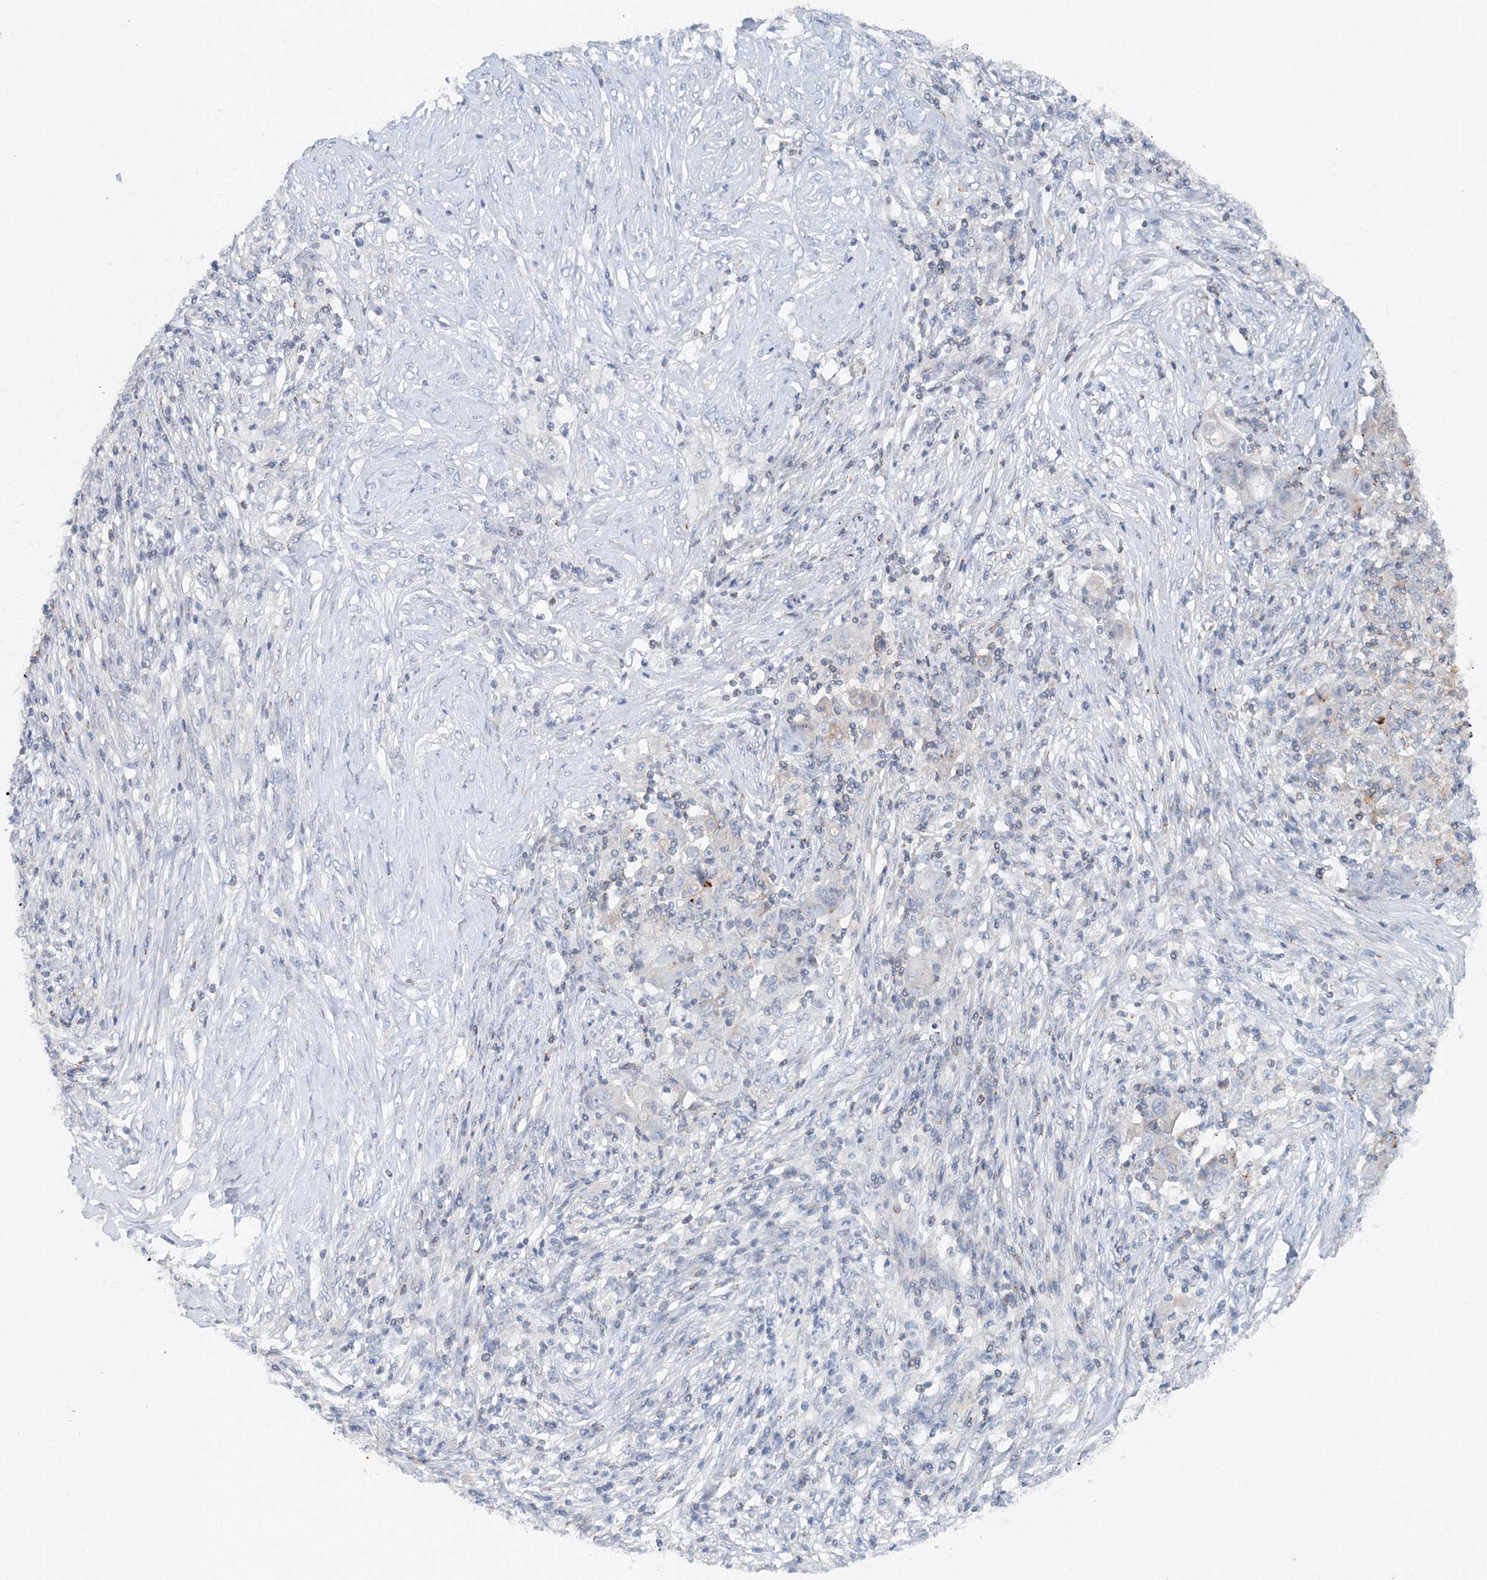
{"staining": {"intensity": "negative", "quantity": "none", "location": "none"}, "tissue": "ovarian cancer", "cell_type": "Tumor cells", "image_type": "cancer", "snomed": [{"axis": "morphology", "description": "Carcinoma, endometroid"}, {"axis": "topography", "description": "Ovary"}], "caption": "High power microscopy histopathology image of an immunohistochemistry (IHC) image of ovarian cancer, revealing no significant staining in tumor cells. (Stains: DAB immunohistochemistry with hematoxylin counter stain, Microscopy: brightfield microscopy at high magnification).", "gene": "SH3BP5", "patient": {"sex": "female", "age": 42}}